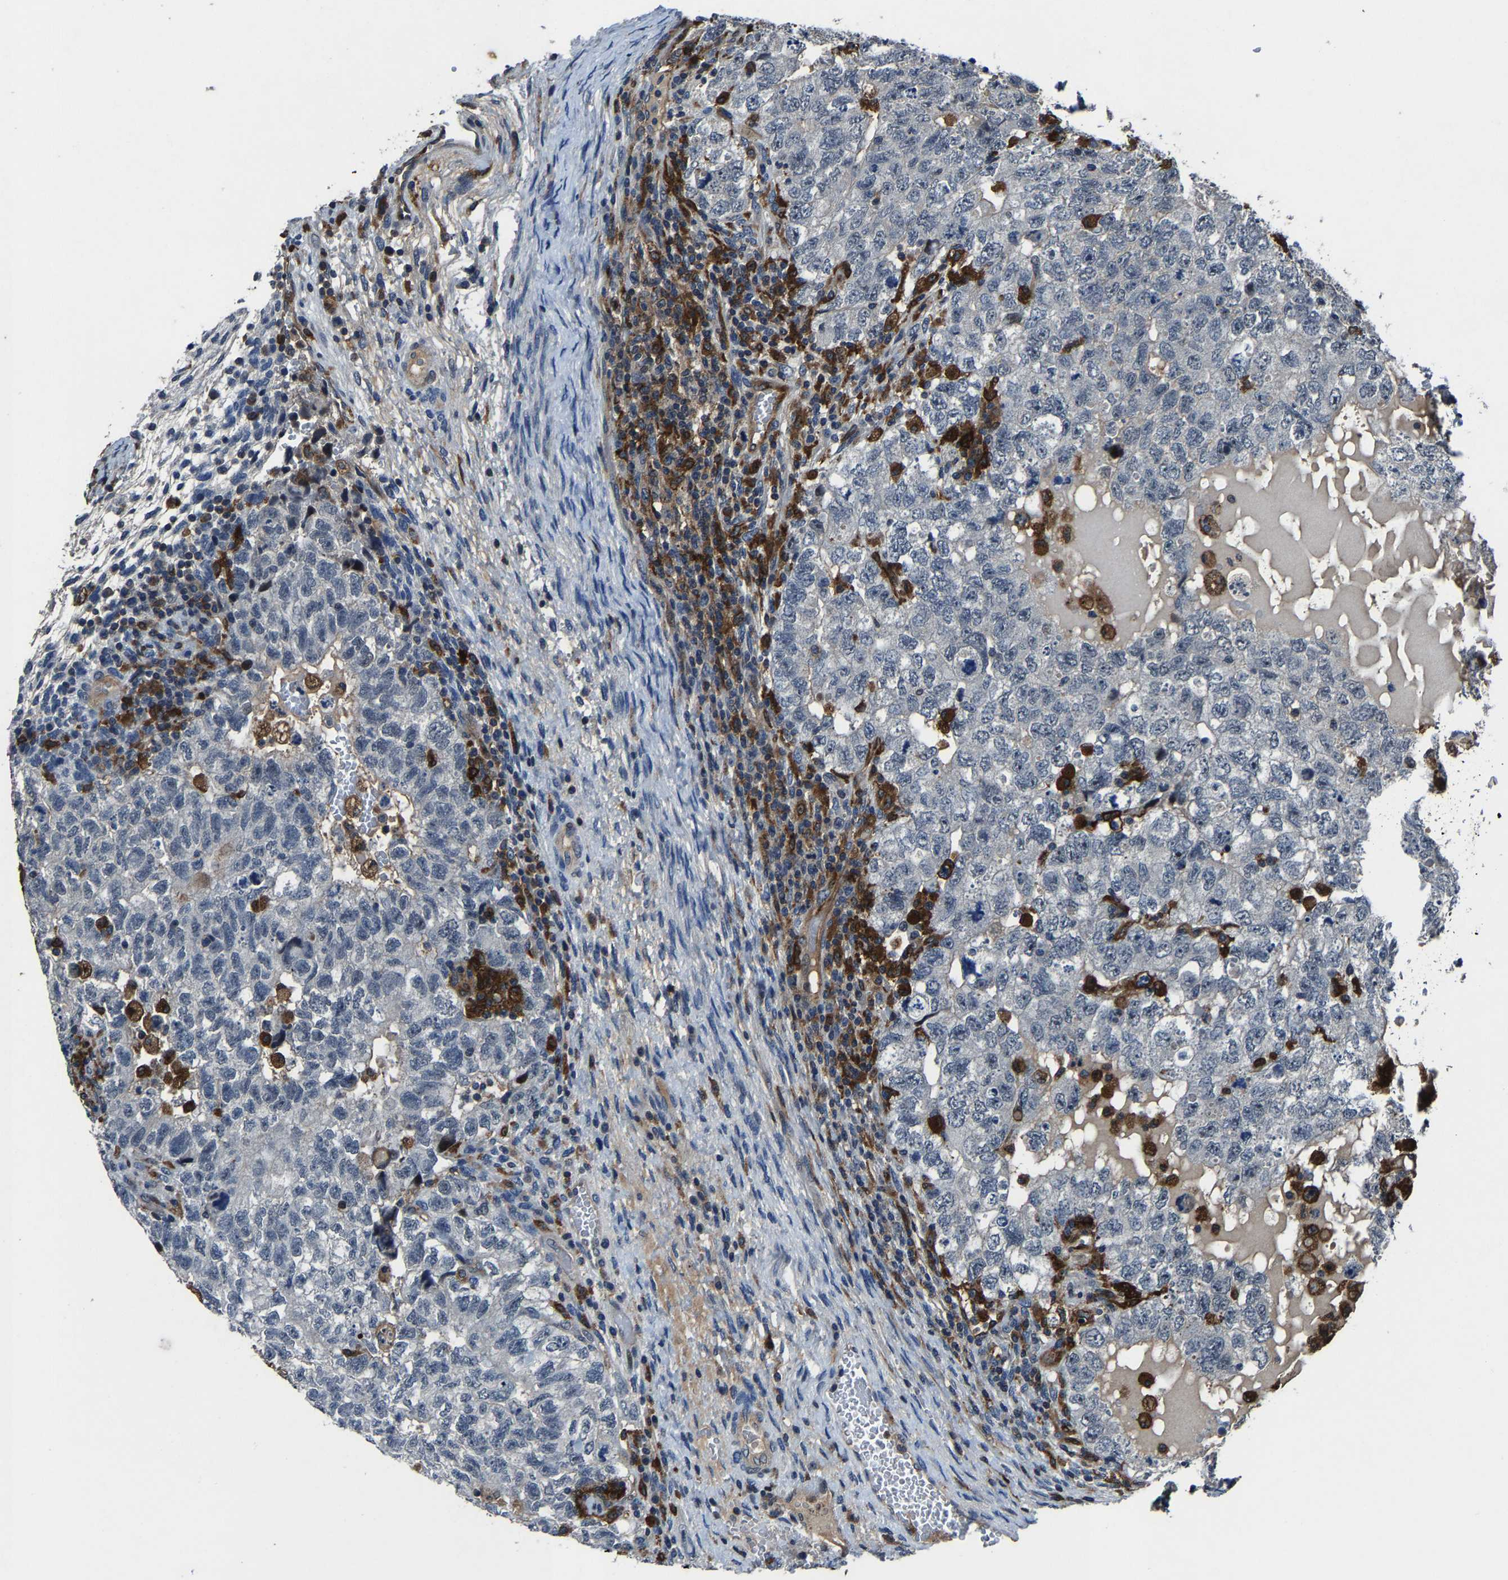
{"staining": {"intensity": "negative", "quantity": "none", "location": "none"}, "tissue": "testis cancer", "cell_type": "Tumor cells", "image_type": "cancer", "snomed": [{"axis": "morphology", "description": "Carcinoma, Embryonal, NOS"}, {"axis": "topography", "description": "Testis"}], "caption": "High power microscopy image of an immunohistochemistry (IHC) photomicrograph of testis cancer, revealing no significant staining in tumor cells.", "gene": "PCNX2", "patient": {"sex": "male", "age": 36}}